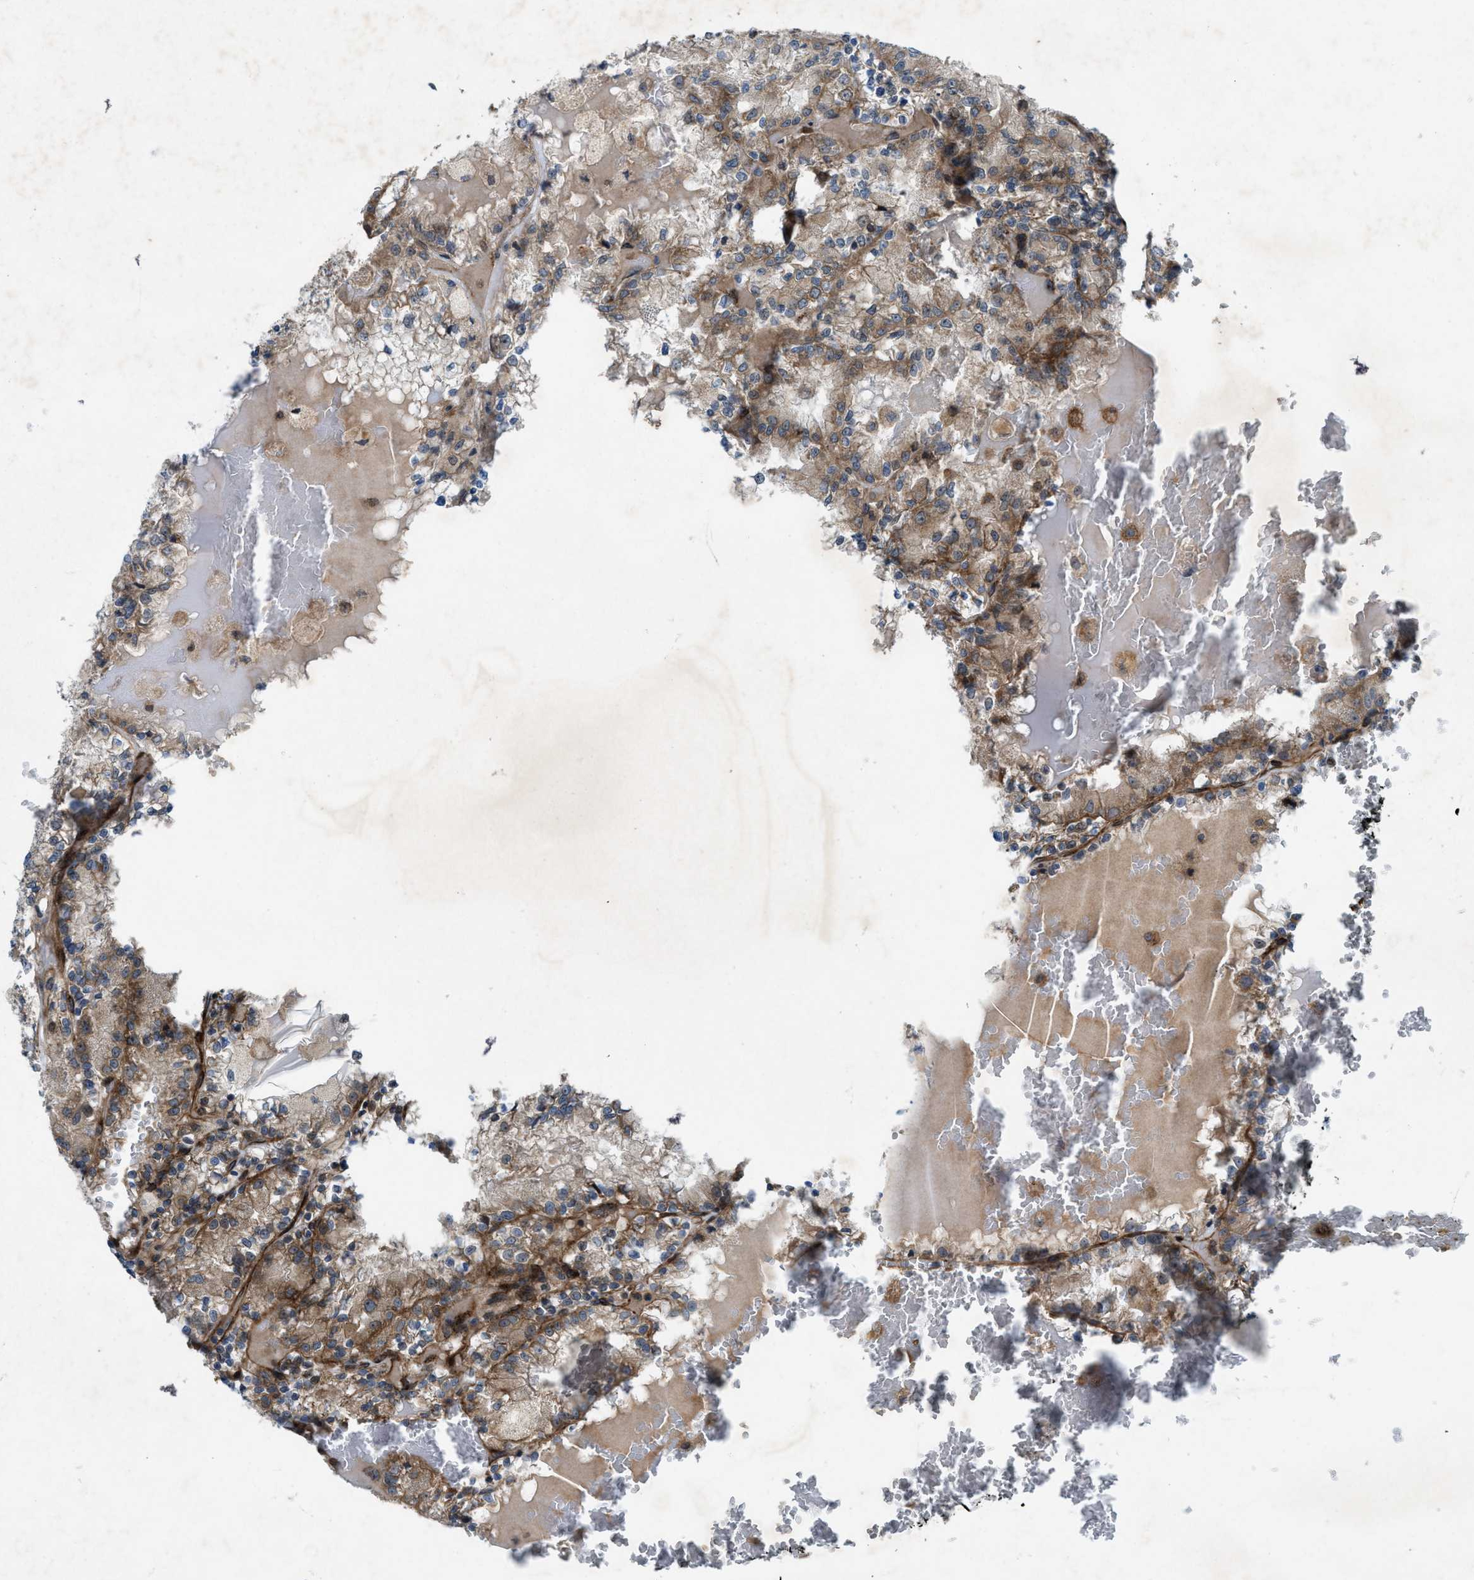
{"staining": {"intensity": "weak", "quantity": ">75%", "location": "cytoplasmic/membranous"}, "tissue": "renal cancer", "cell_type": "Tumor cells", "image_type": "cancer", "snomed": [{"axis": "morphology", "description": "Adenocarcinoma, NOS"}, {"axis": "topography", "description": "Kidney"}], "caption": "DAB immunohistochemical staining of renal cancer displays weak cytoplasmic/membranous protein positivity in about >75% of tumor cells. (DAB IHC with brightfield microscopy, high magnification).", "gene": "URGCP", "patient": {"sex": "female", "age": 56}}